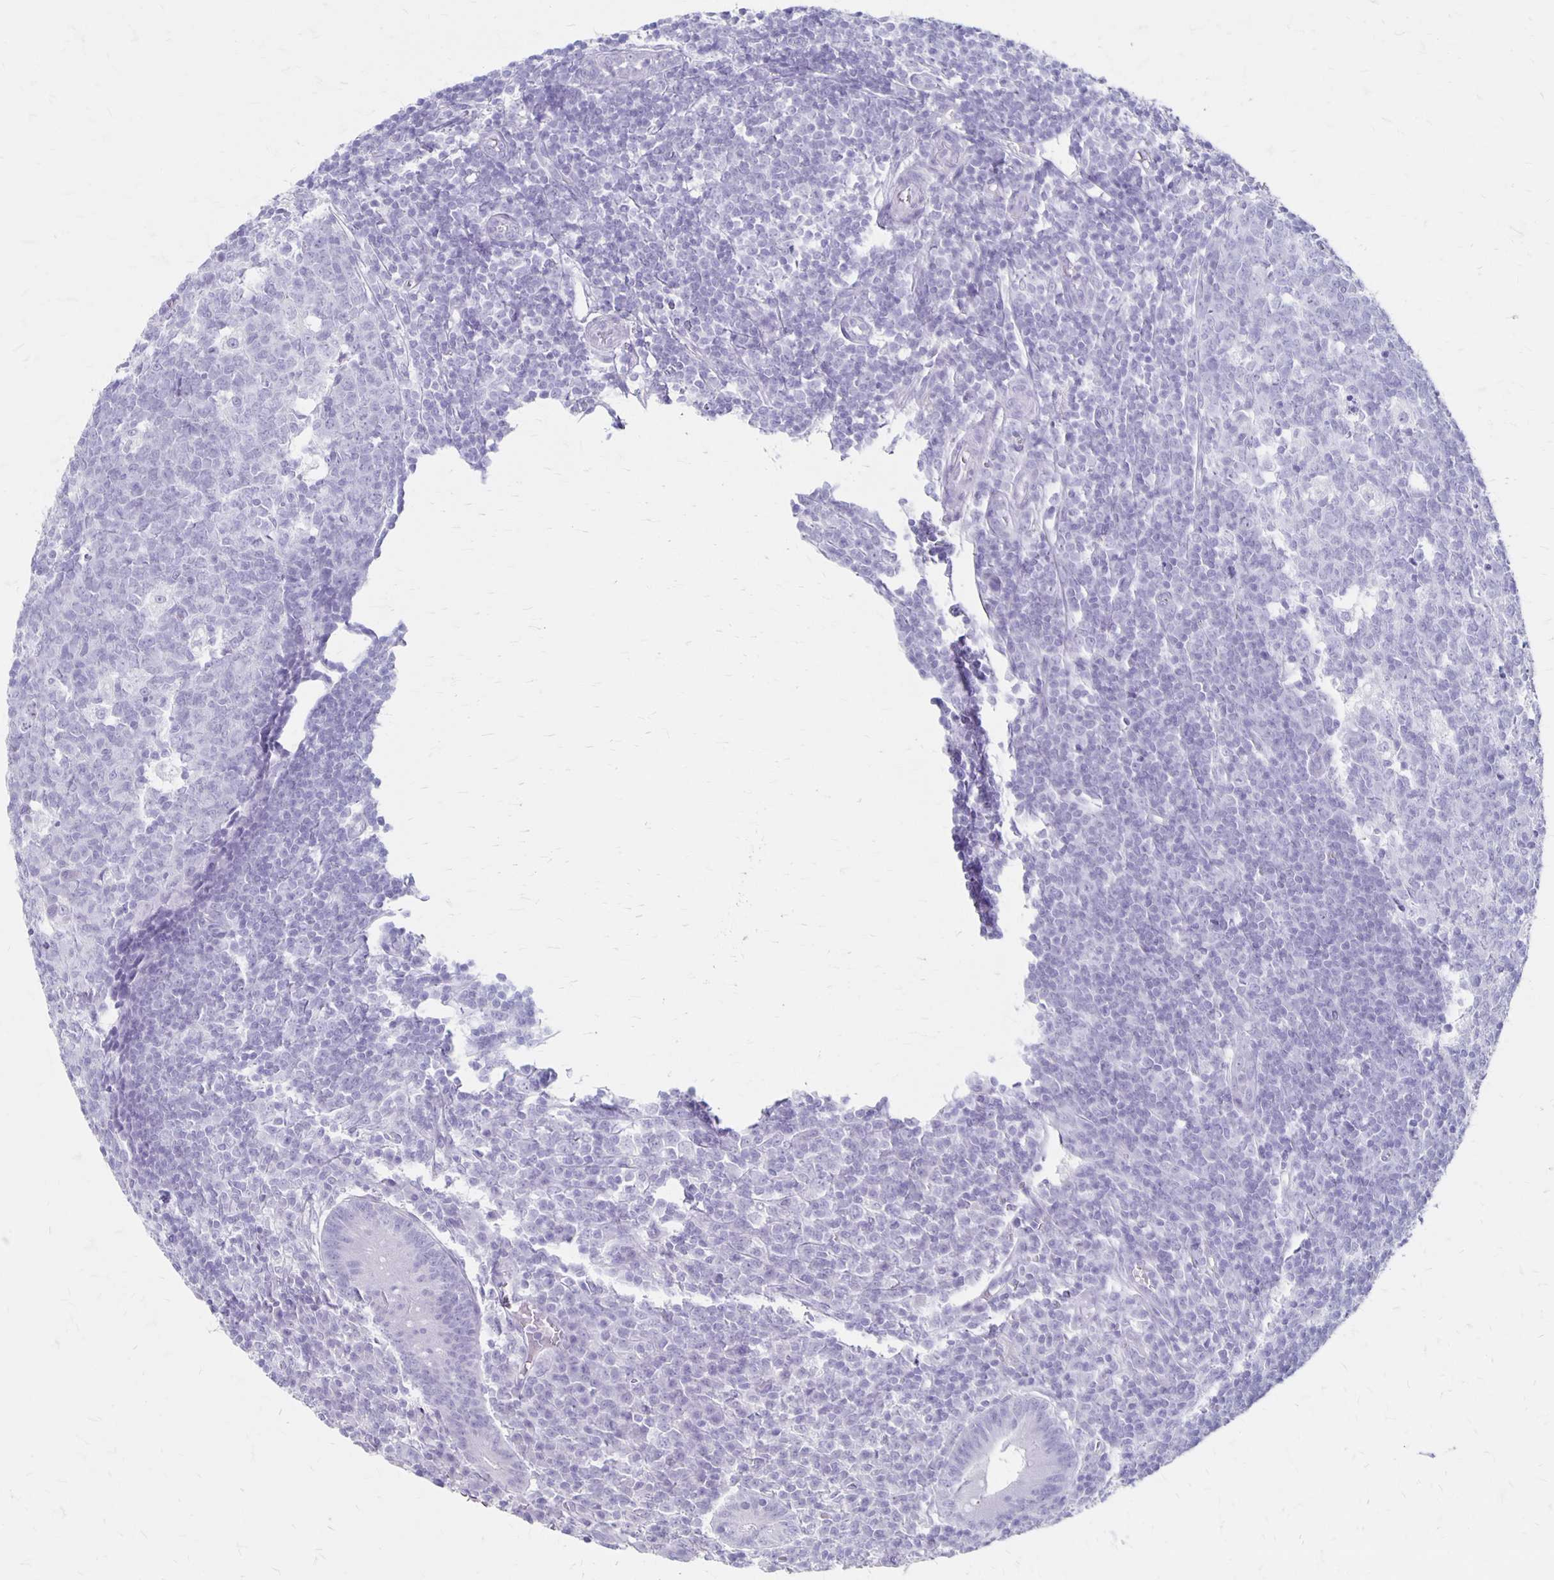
{"staining": {"intensity": "negative", "quantity": "none", "location": "none"}, "tissue": "appendix", "cell_type": "Glandular cells", "image_type": "normal", "snomed": [{"axis": "morphology", "description": "Normal tissue, NOS"}, {"axis": "topography", "description": "Appendix"}], "caption": "Histopathology image shows no significant protein positivity in glandular cells of benign appendix.", "gene": "MAGEC2", "patient": {"sex": "male", "age": 18}}